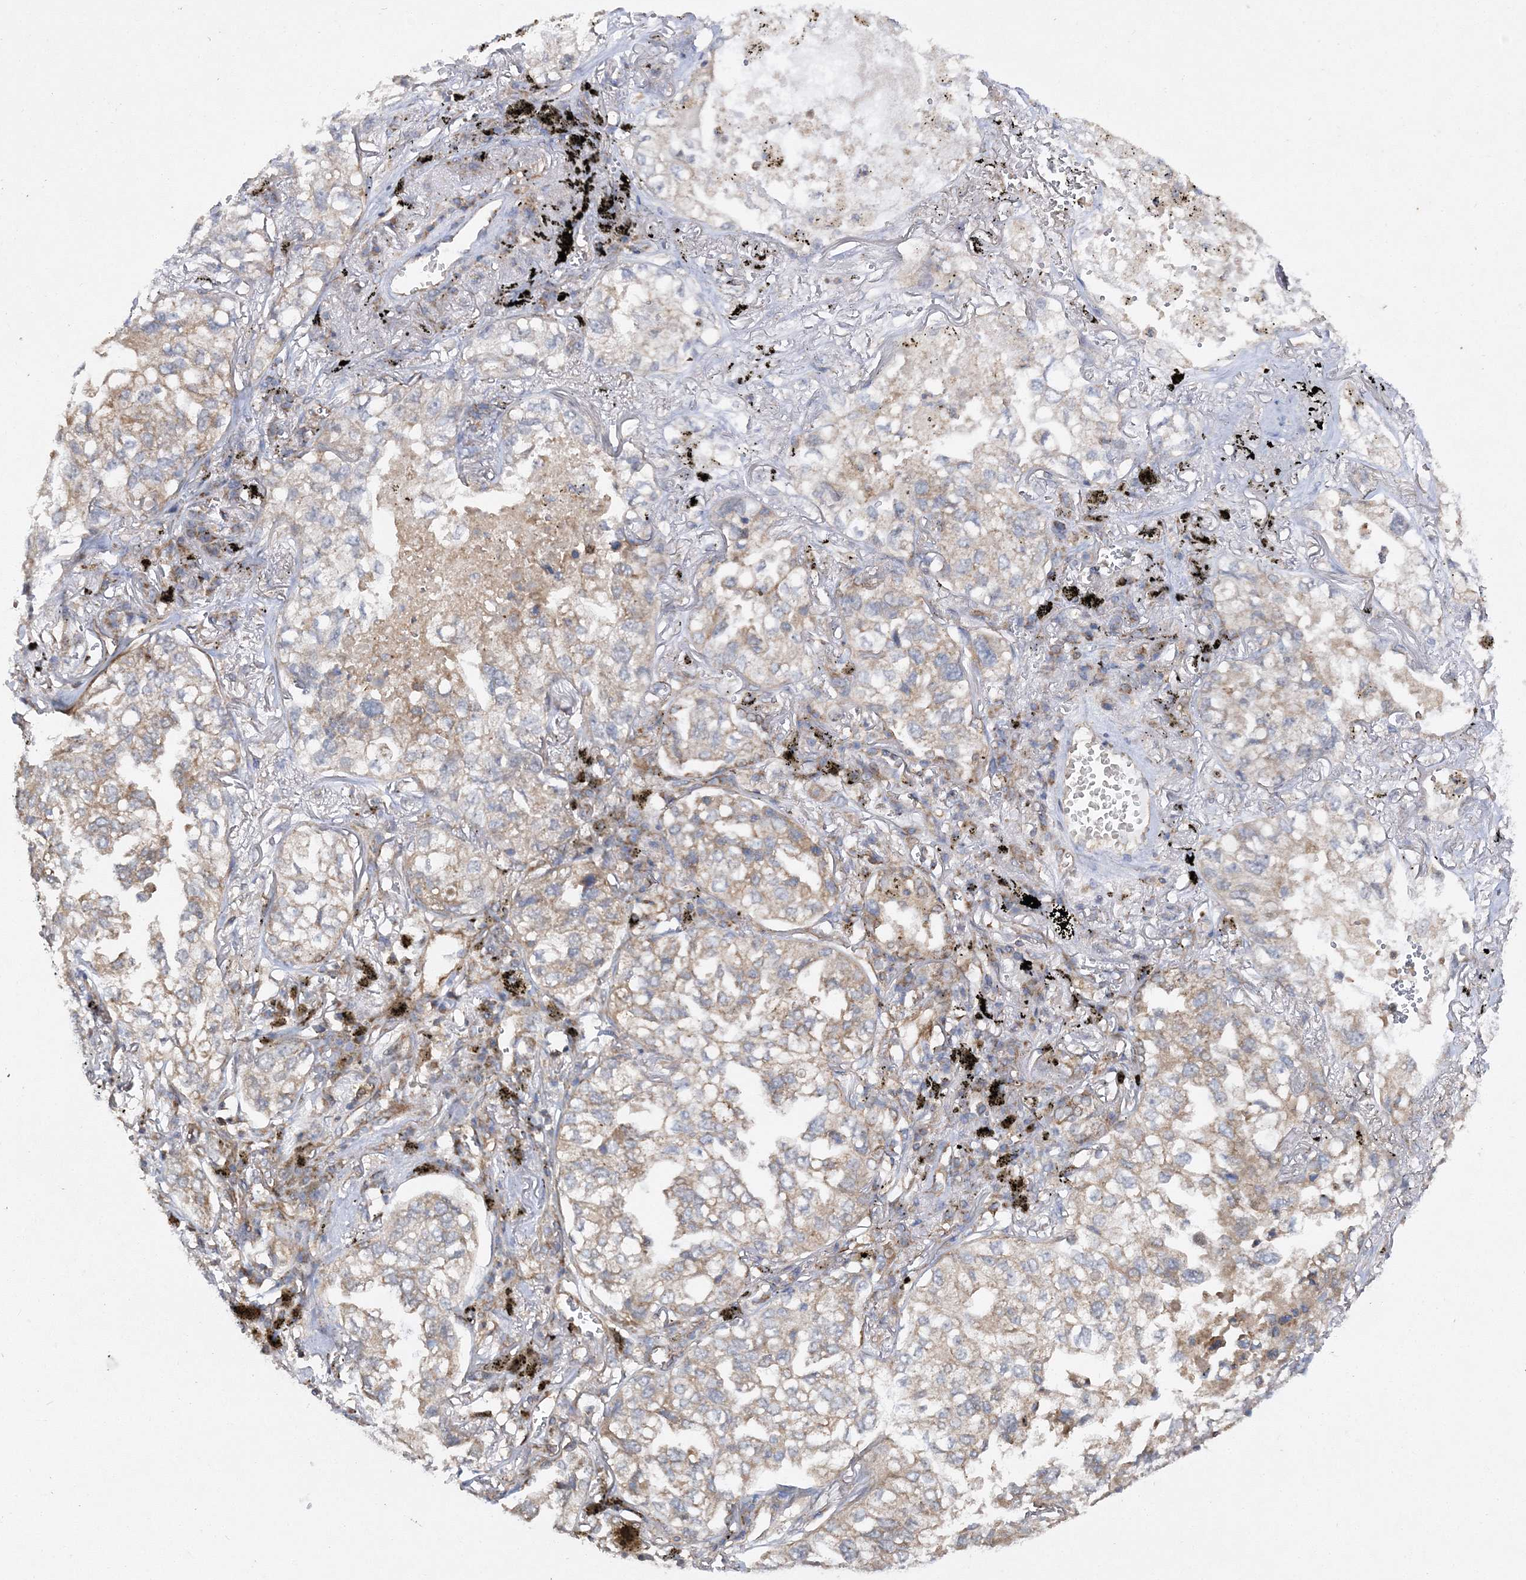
{"staining": {"intensity": "weak", "quantity": "<25%", "location": "cytoplasmic/membranous"}, "tissue": "lung cancer", "cell_type": "Tumor cells", "image_type": "cancer", "snomed": [{"axis": "morphology", "description": "Adenocarcinoma, NOS"}, {"axis": "topography", "description": "Lung"}], "caption": "Tumor cells show no significant protein positivity in lung cancer.", "gene": "DNAJC13", "patient": {"sex": "male", "age": 65}}